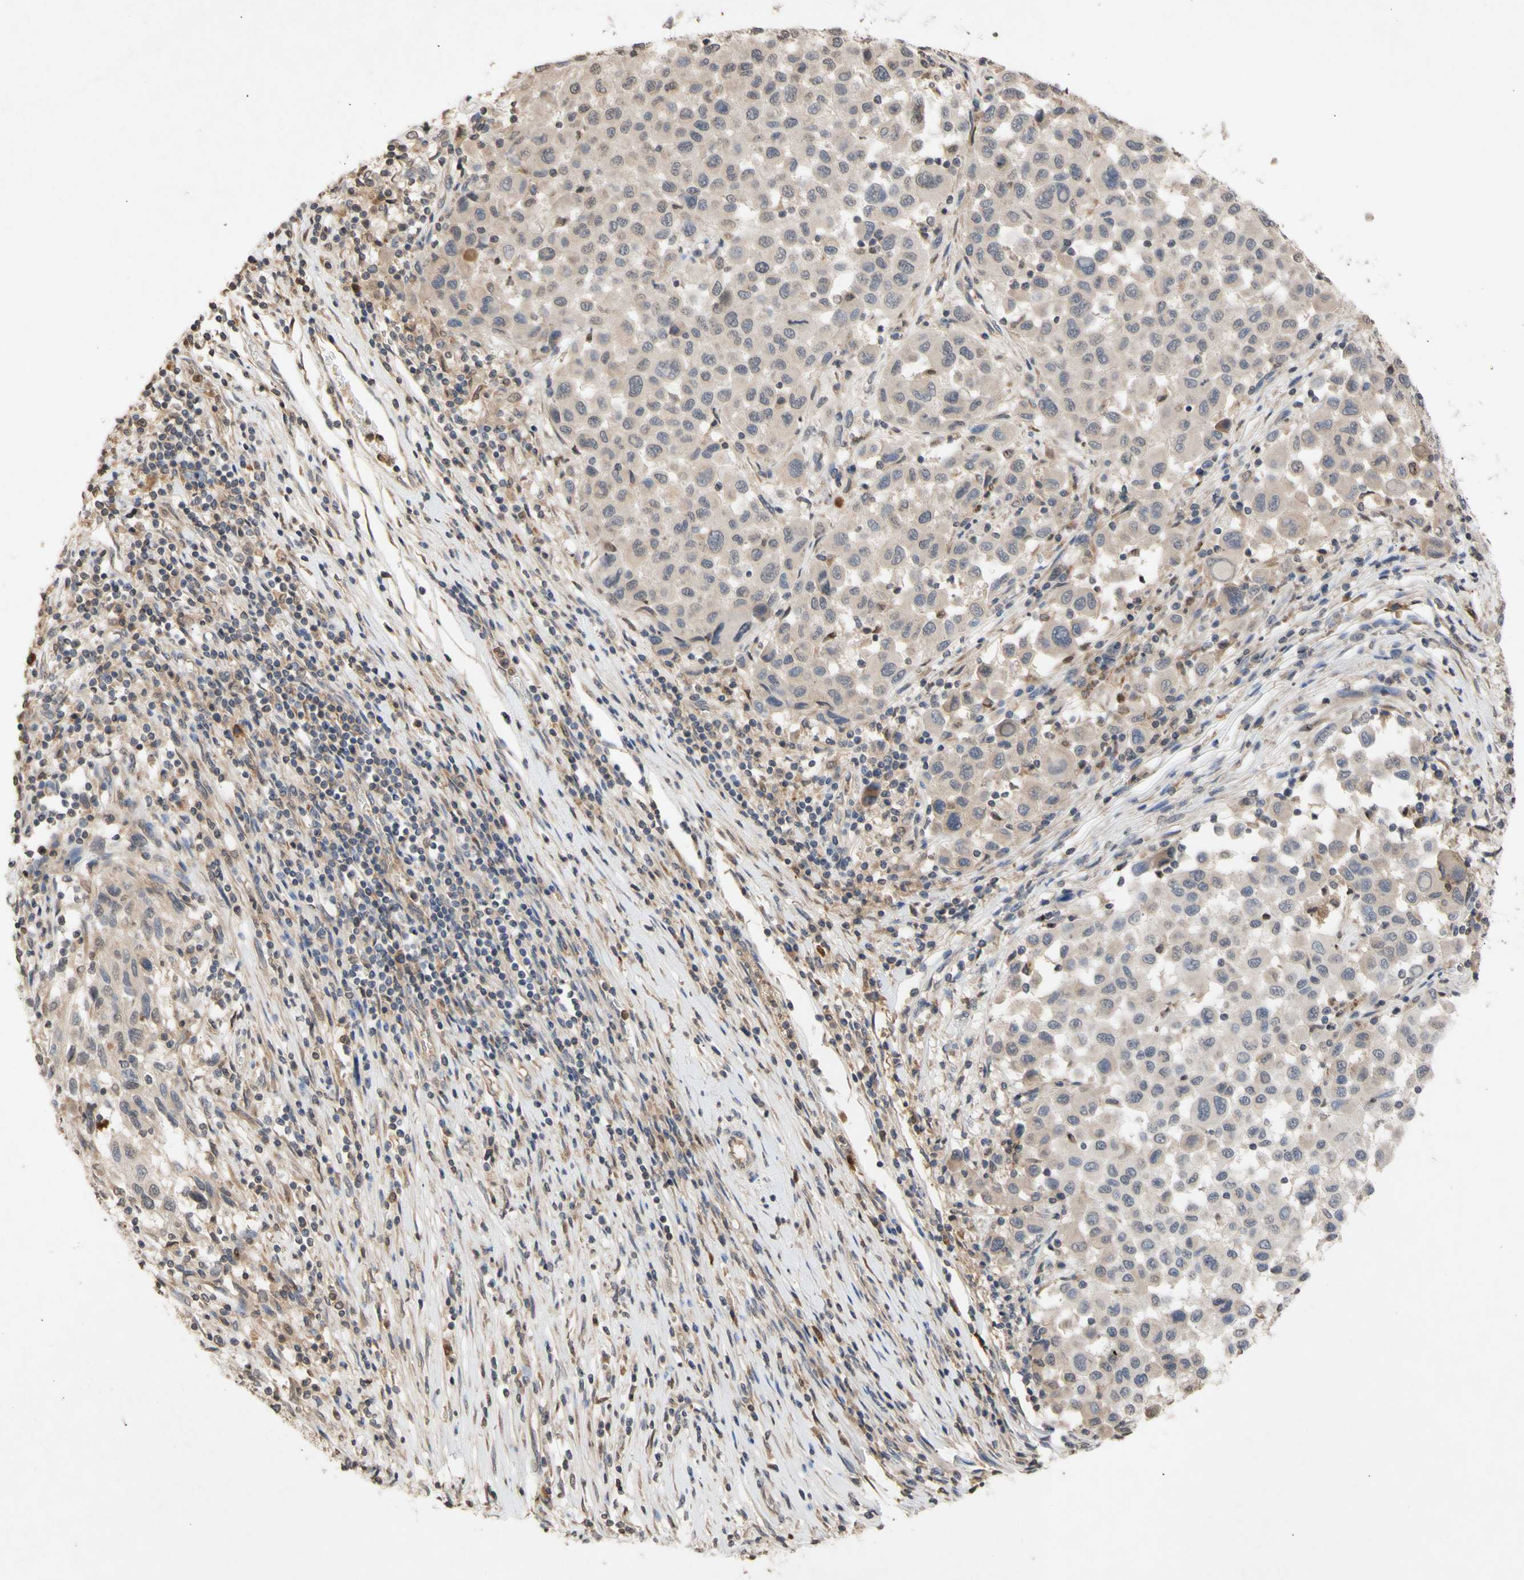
{"staining": {"intensity": "weak", "quantity": ">75%", "location": "cytoplasmic/membranous"}, "tissue": "melanoma", "cell_type": "Tumor cells", "image_type": "cancer", "snomed": [{"axis": "morphology", "description": "Malignant melanoma, Metastatic site"}, {"axis": "topography", "description": "Lymph node"}], "caption": "Tumor cells reveal low levels of weak cytoplasmic/membranous staining in about >75% of cells in malignant melanoma (metastatic site). The staining is performed using DAB brown chromogen to label protein expression. The nuclei are counter-stained blue using hematoxylin.", "gene": "NECTIN3", "patient": {"sex": "male", "age": 61}}